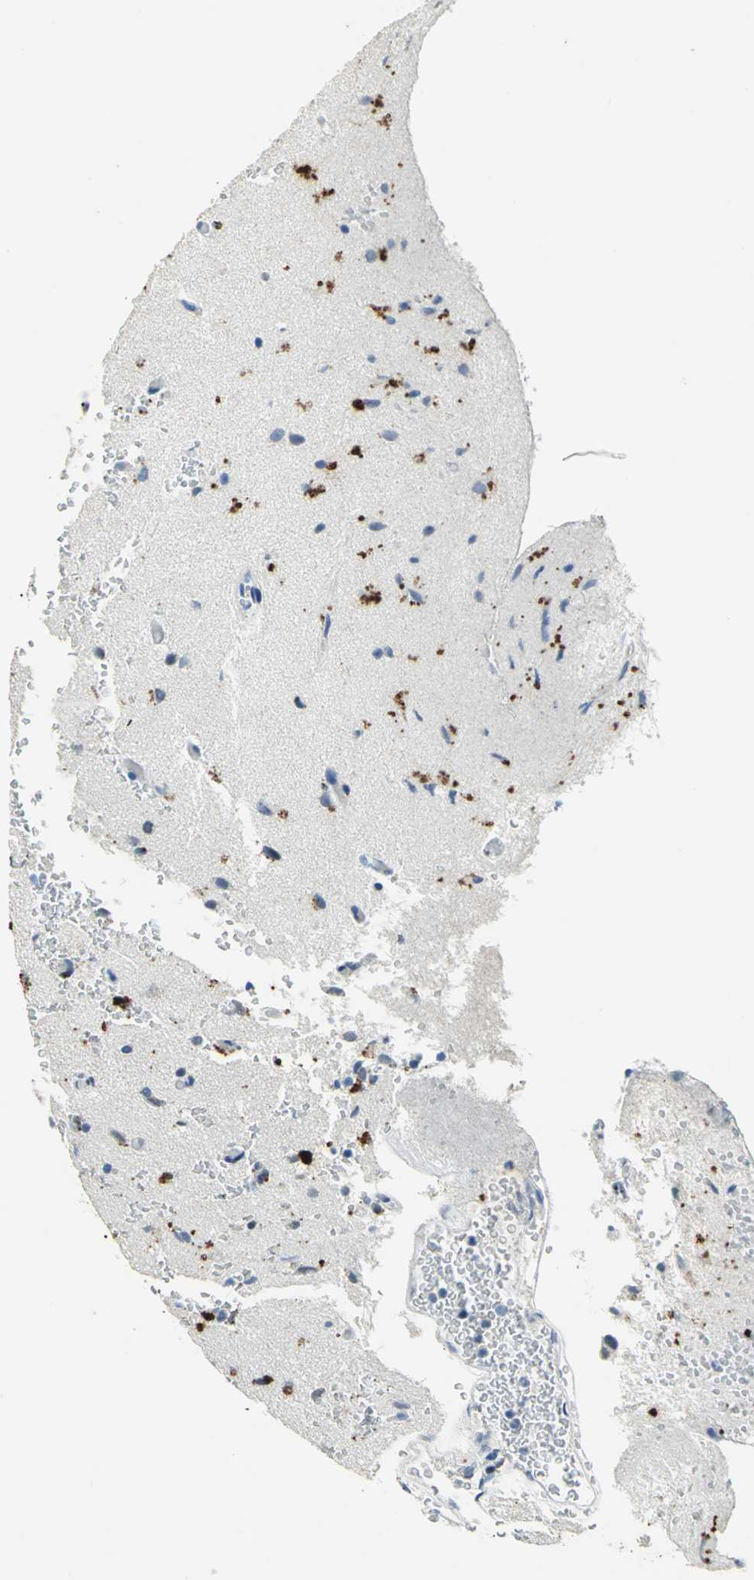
{"staining": {"intensity": "strong", "quantity": "25%-75%", "location": "cytoplasmic/membranous"}, "tissue": "glioma", "cell_type": "Tumor cells", "image_type": "cancer", "snomed": [{"axis": "morphology", "description": "Glioma, malignant, High grade"}, {"axis": "topography", "description": "Brain"}], "caption": "Protein expression analysis of human glioma reveals strong cytoplasmic/membranous positivity in about 25%-75% of tumor cells. The protein is stained brown, and the nuclei are stained in blue (DAB IHC with brightfield microscopy, high magnification).", "gene": "RAD17", "patient": {"sex": "male", "age": 47}}